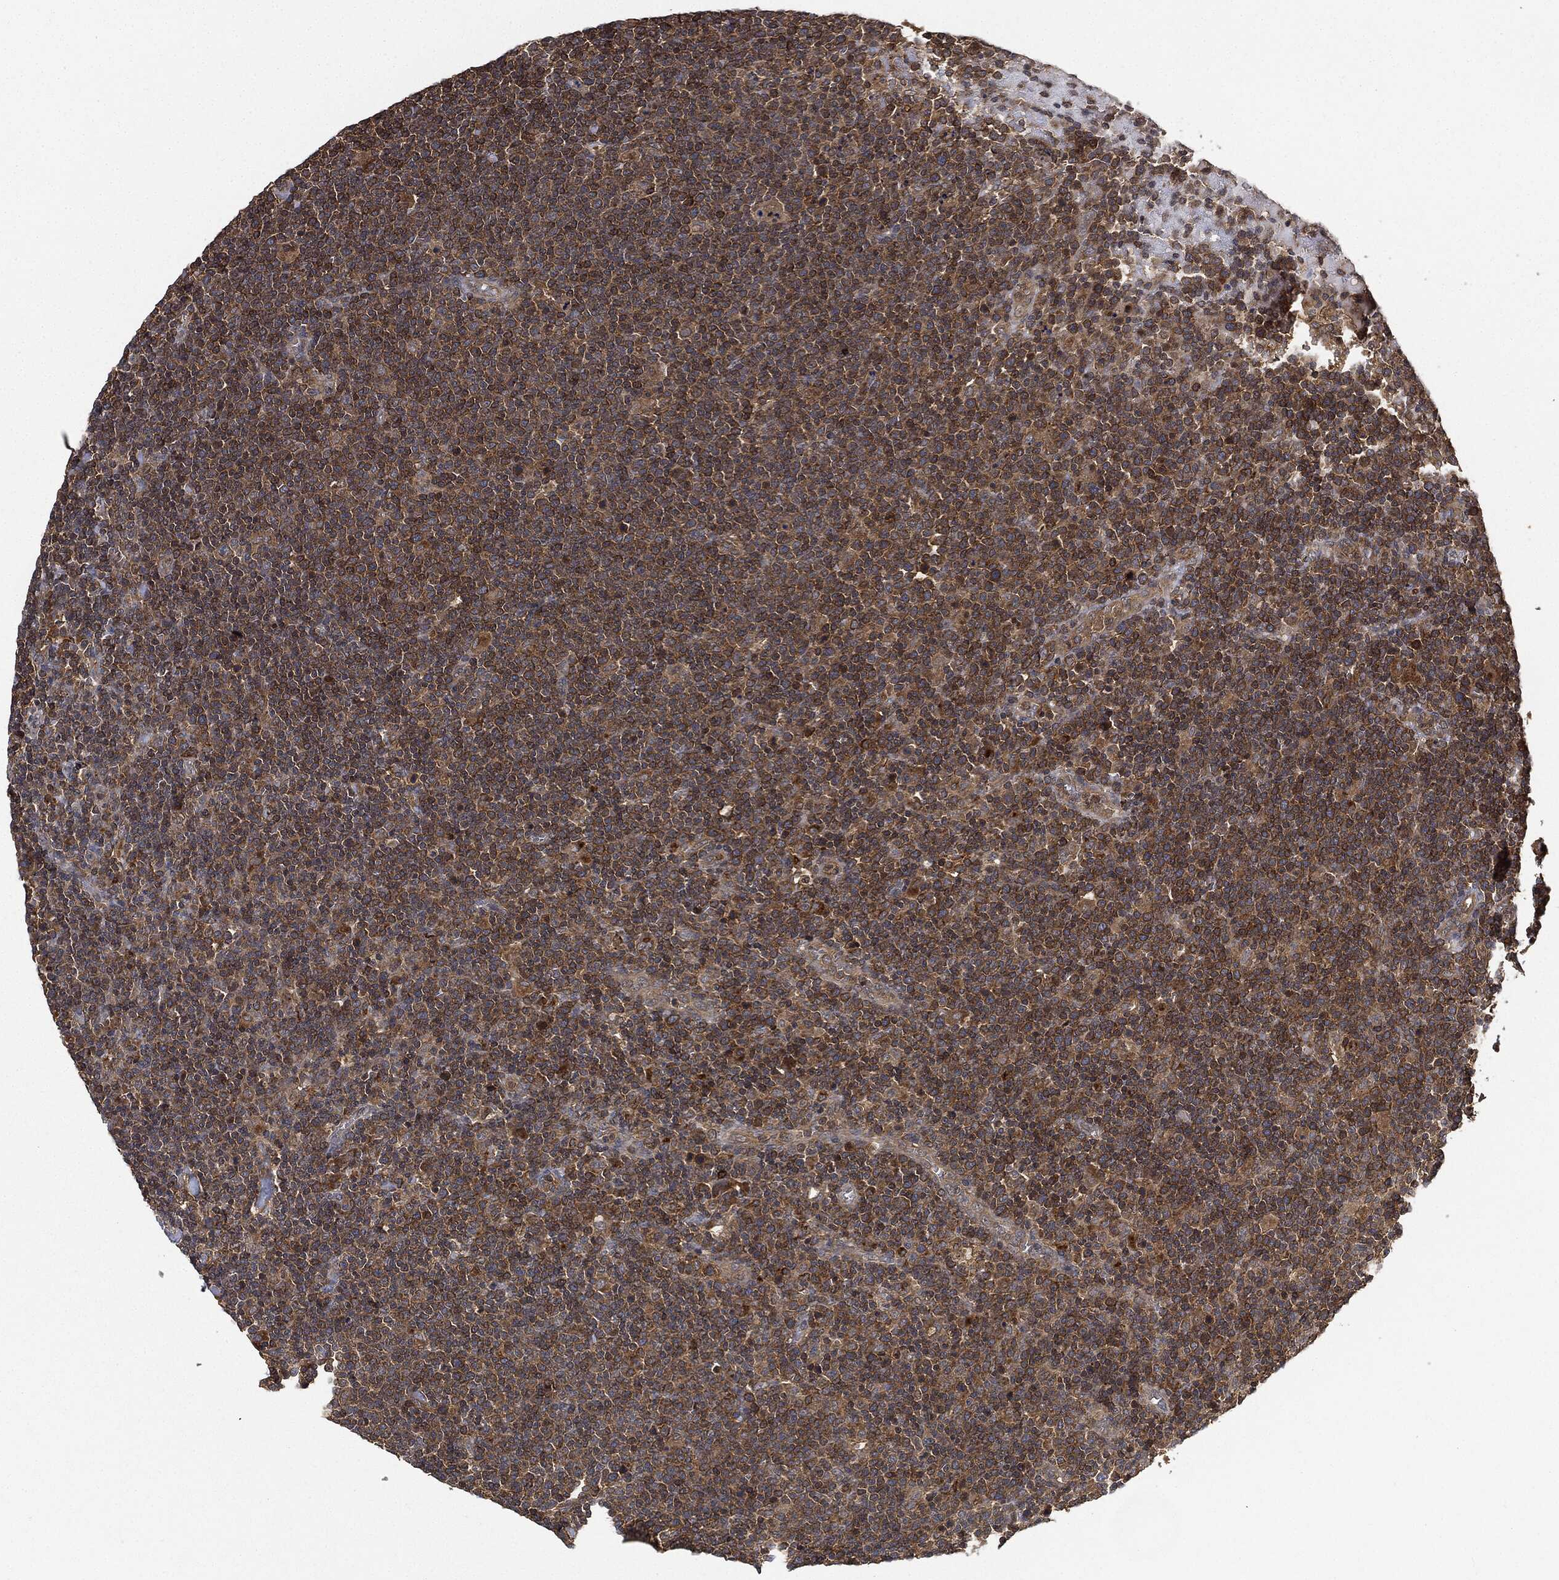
{"staining": {"intensity": "moderate", "quantity": "25%-75%", "location": "cytoplasmic/membranous"}, "tissue": "lymphoma", "cell_type": "Tumor cells", "image_type": "cancer", "snomed": [{"axis": "morphology", "description": "Malignant lymphoma, non-Hodgkin's type, High grade"}, {"axis": "topography", "description": "Lymph node"}], "caption": "This photomicrograph reveals malignant lymphoma, non-Hodgkin's type (high-grade) stained with immunohistochemistry to label a protein in brown. The cytoplasmic/membranous of tumor cells show moderate positivity for the protein. Nuclei are counter-stained blue.", "gene": "BRAF", "patient": {"sex": "male", "age": 61}}